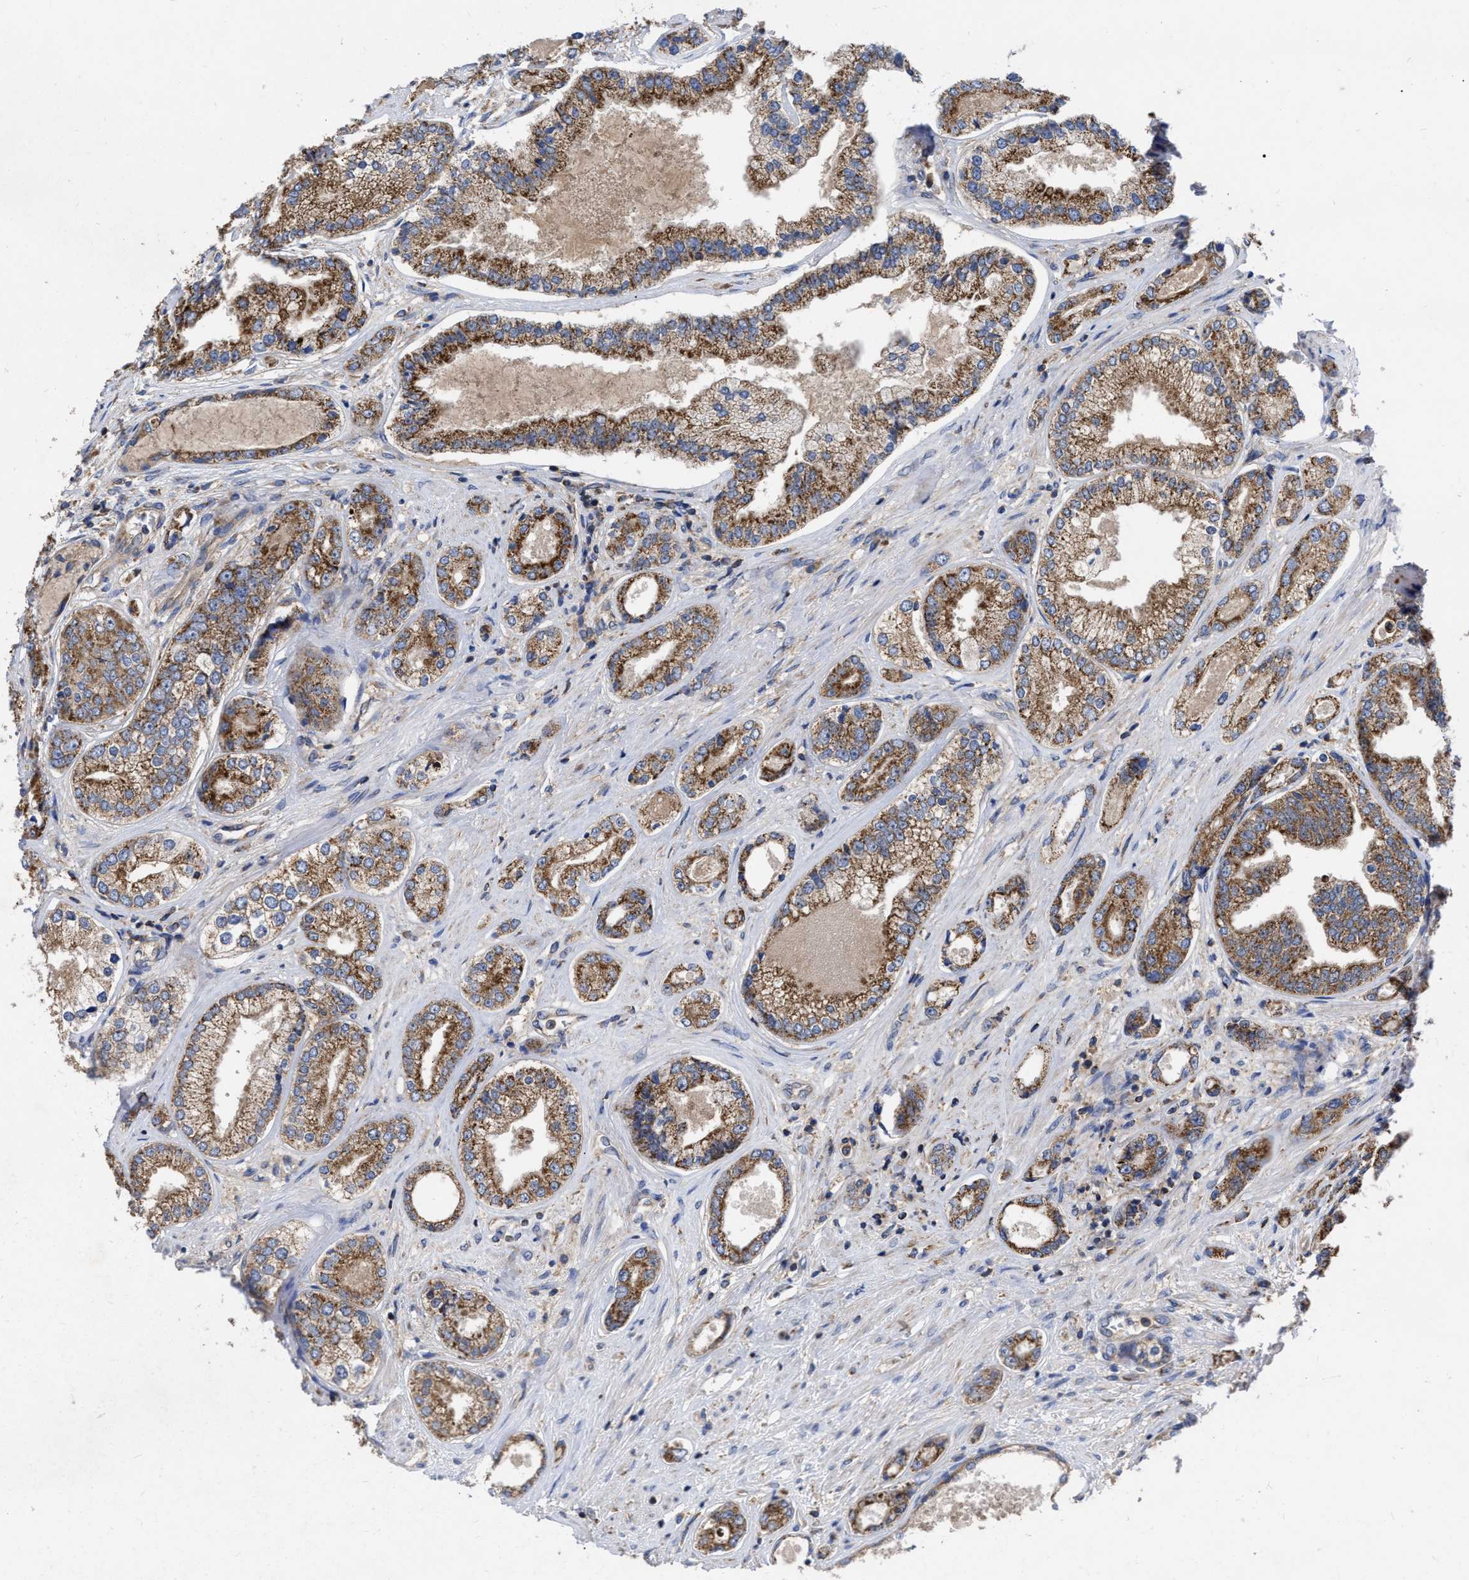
{"staining": {"intensity": "strong", "quantity": ">75%", "location": "cytoplasmic/membranous"}, "tissue": "prostate cancer", "cell_type": "Tumor cells", "image_type": "cancer", "snomed": [{"axis": "morphology", "description": "Adenocarcinoma, High grade"}, {"axis": "topography", "description": "Prostate"}], "caption": "A brown stain highlights strong cytoplasmic/membranous staining of a protein in prostate adenocarcinoma (high-grade) tumor cells.", "gene": "CDKN2C", "patient": {"sex": "male", "age": 61}}